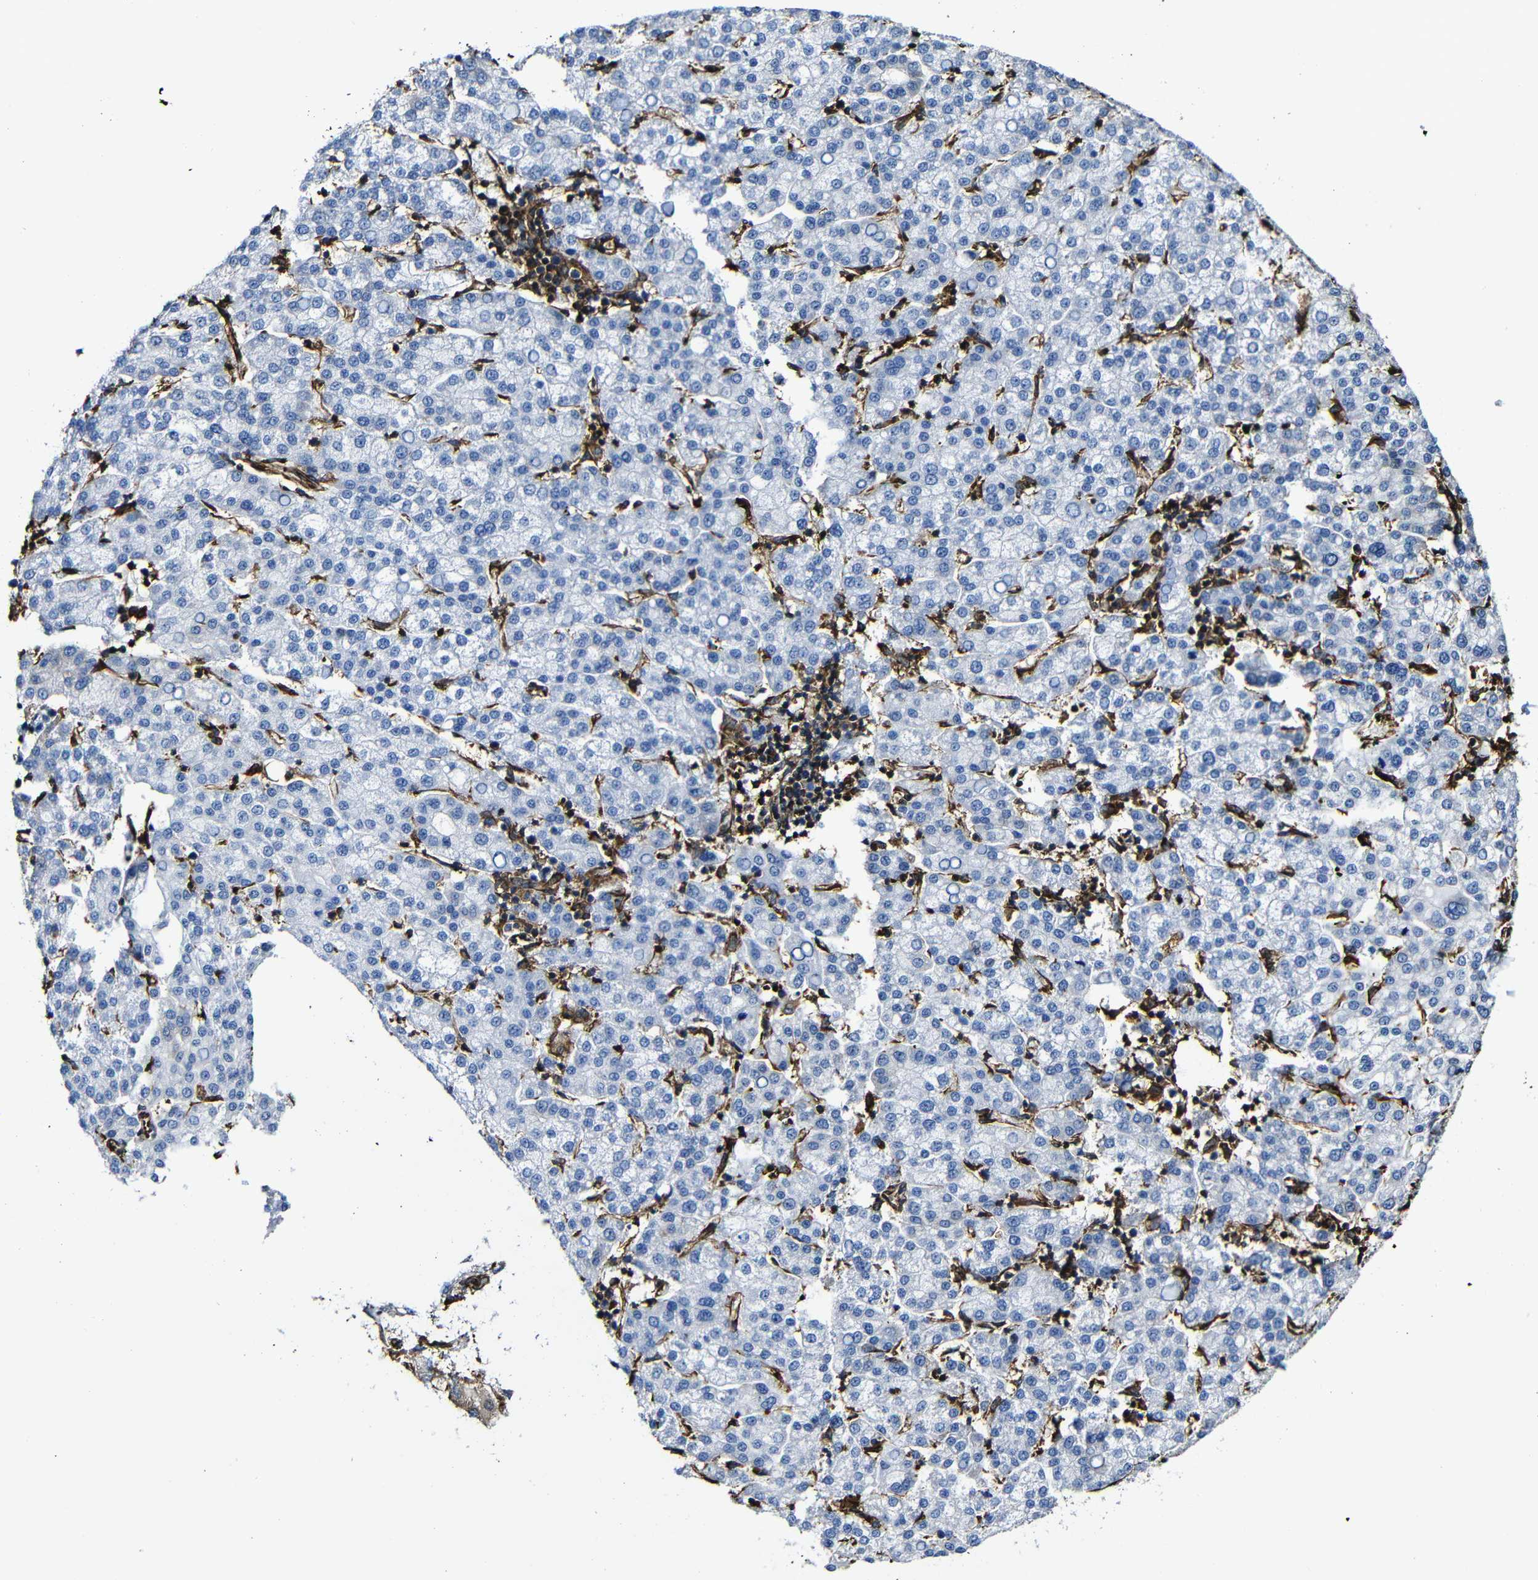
{"staining": {"intensity": "negative", "quantity": "none", "location": "none"}, "tissue": "liver cancer", "cell_type": "Tumor cells", "image_type": "cancer", "snomed": [{"axis": "morphology", "description": "Carcinoma, Hepatocellular, NOS"}, {"axis": "topography", "description": "Liver"}], "caption": "Hepatocellular carcinoma (liver) was stained to show a protein in brown. There is no significant staining in tumor cells.", "gene": "MSN", "patient": {"sex": "female", "age": 58}}